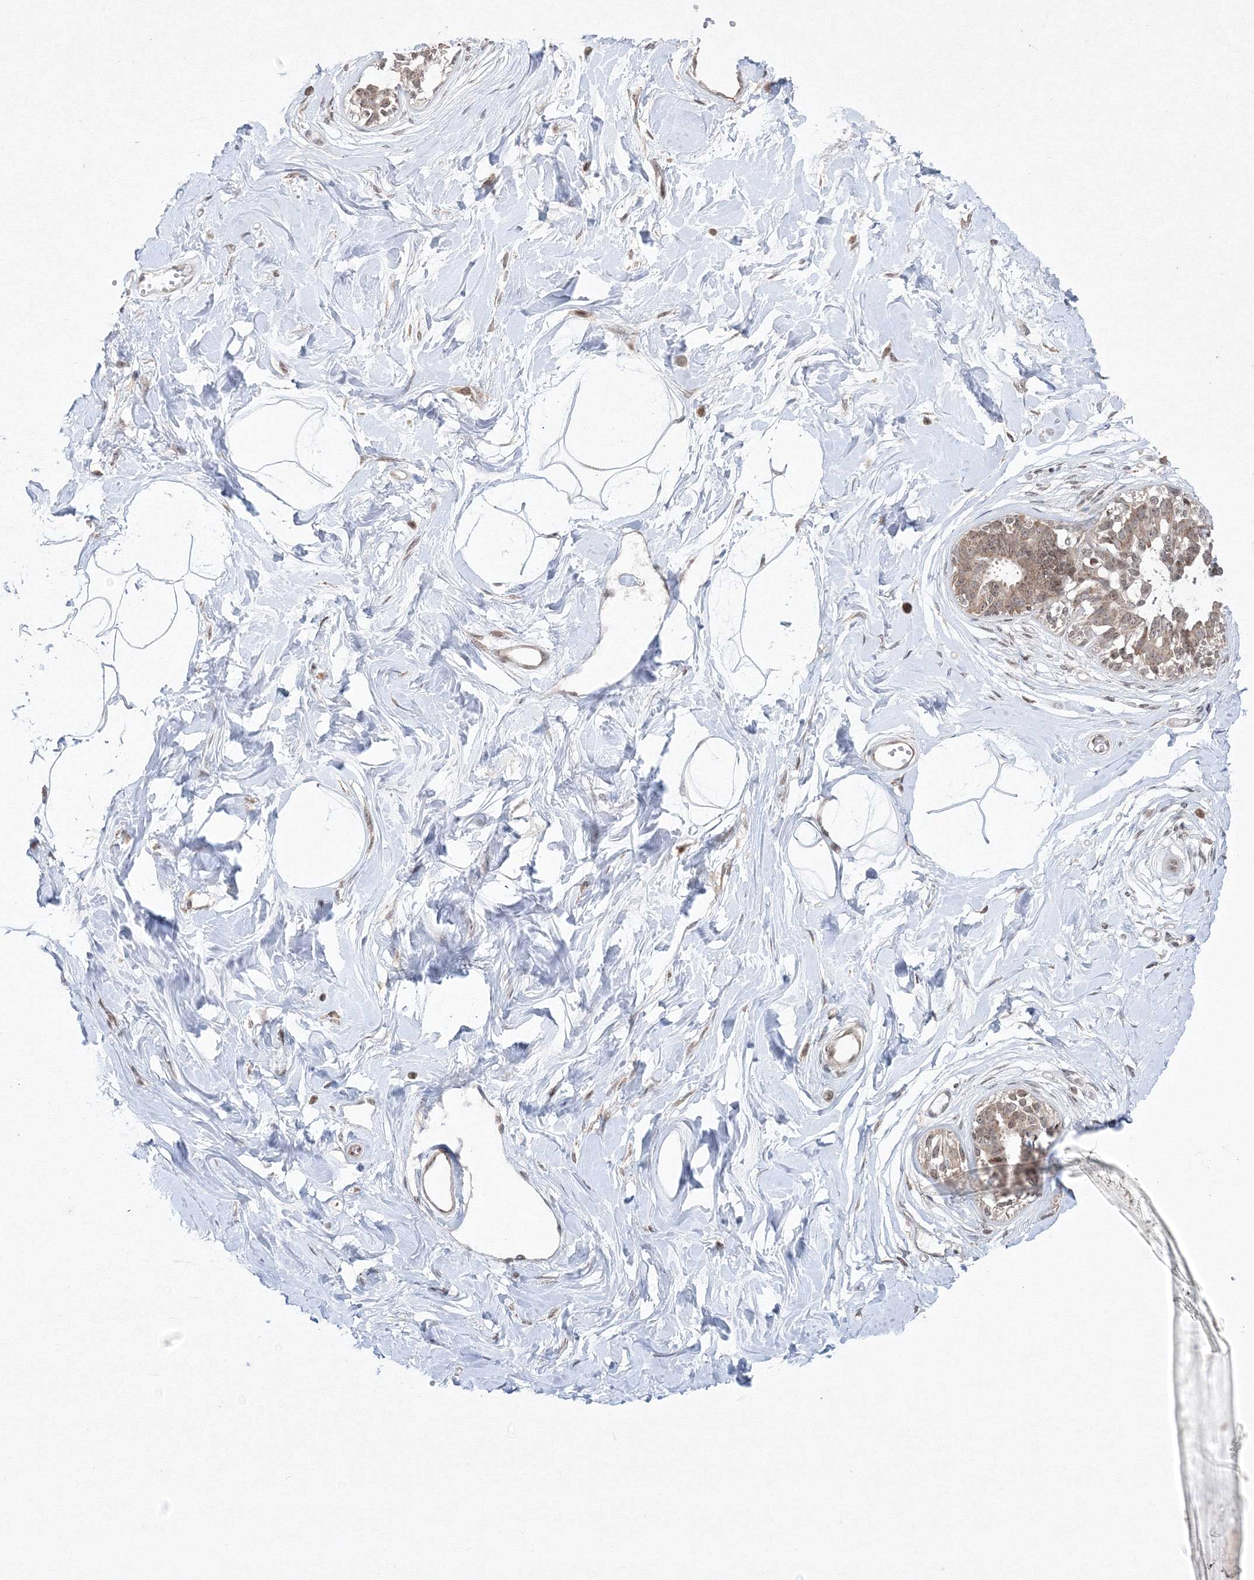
{"staining": {"intensity": "negative", "quantity": "none", "location": "none"}, "tissue": "breast", "cell_type": "Adipocytes", "image_type": "normal", "snomed": [{"axis": "morphology", "description": "Normal tissue, NOS"}, {"axis": "topography", "description": "Breast"}], "caption": "Unremarkable breast was stained to show a protein in brown. There is no significant staining in adipocytes.", "gene": "MKRN2", "patient": {"sex": "female", "age": 45}}